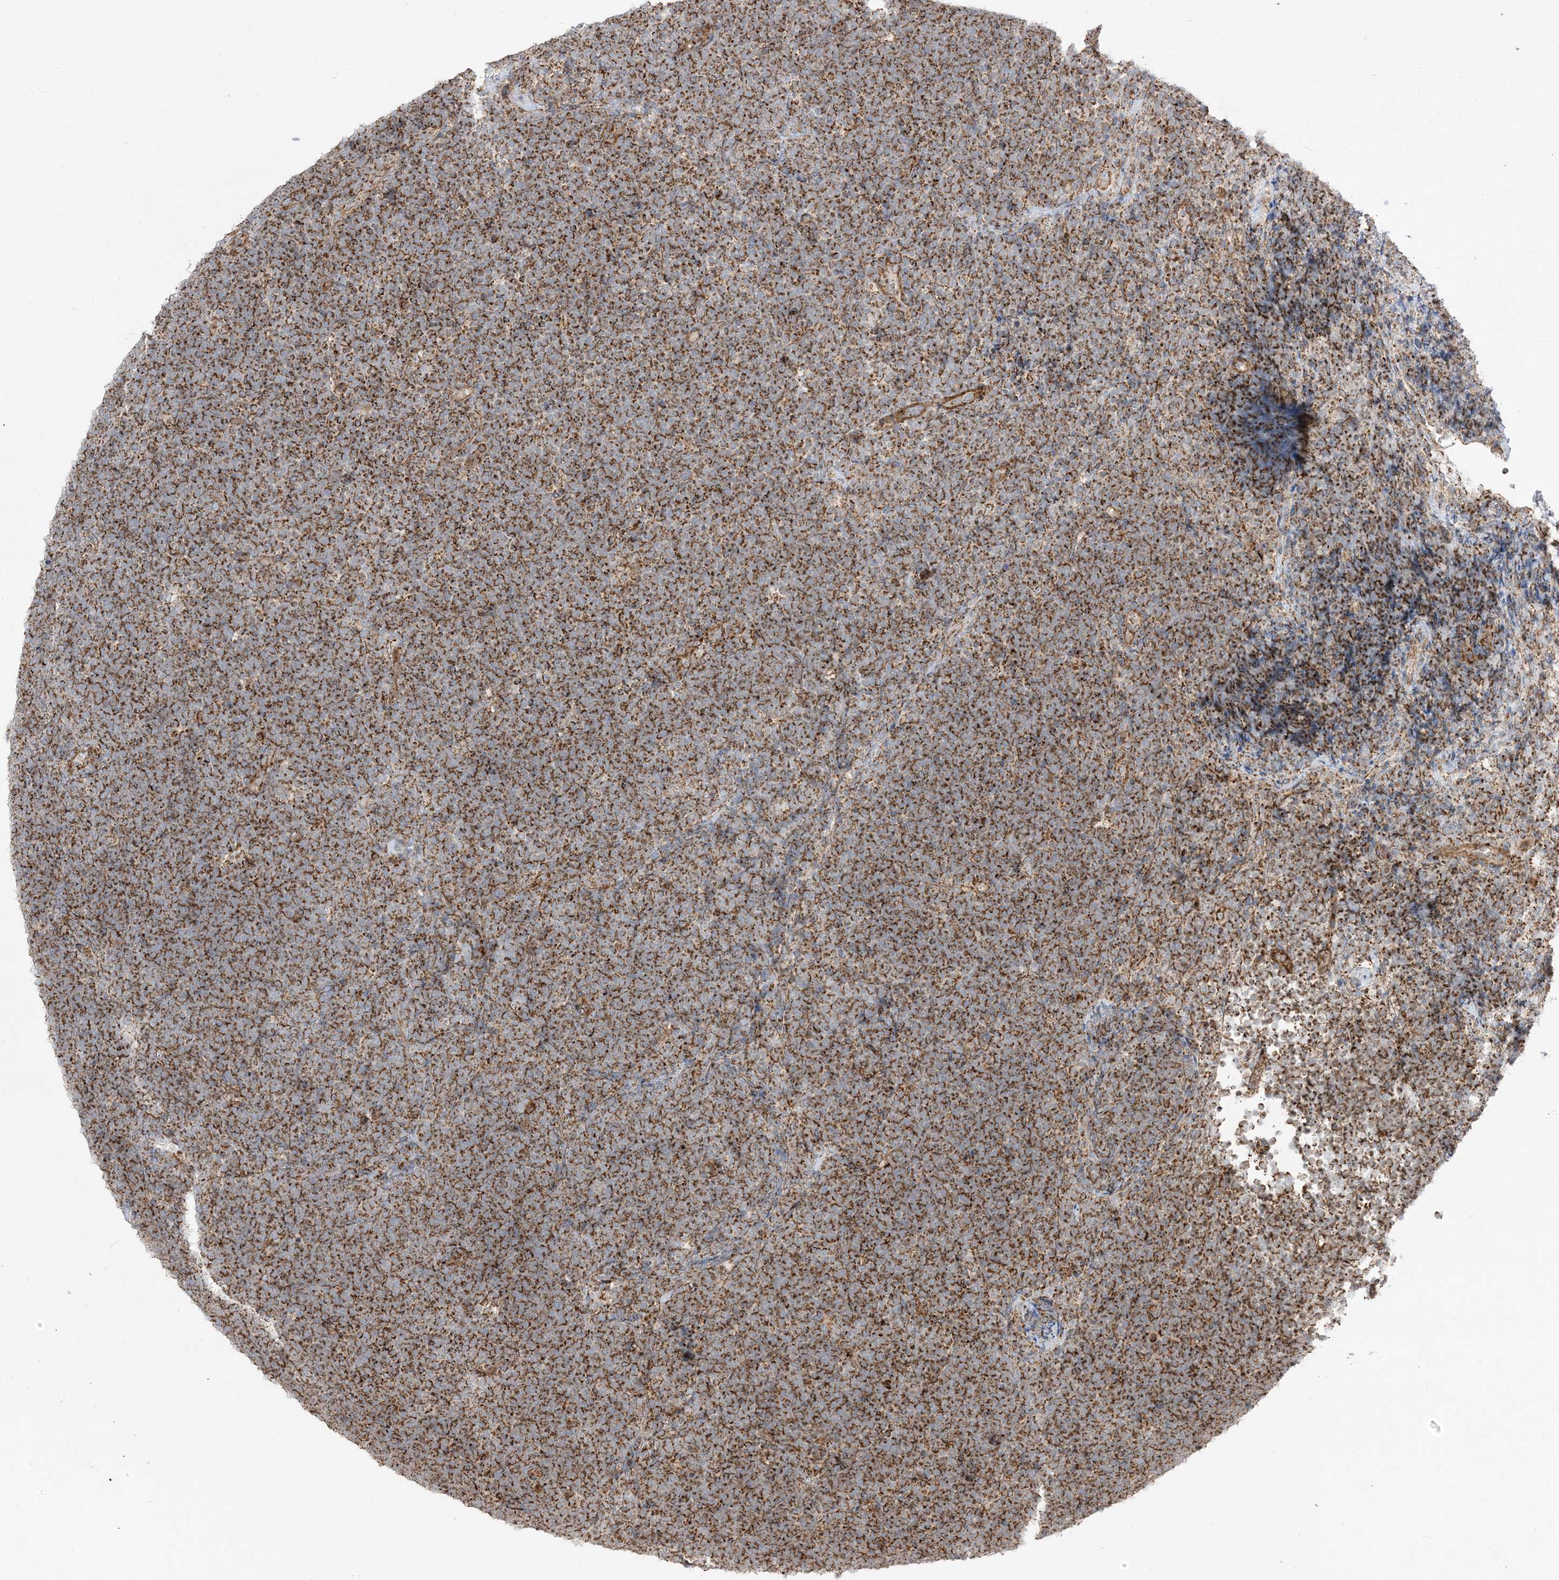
{"staining": {"intensity": "strong", "quantity": ">75%", "location": "cytoplasmic/membranous"}, "tissue": "lymphoma", "cell_type": "Tumor cells", "image_type": "cancer", "snomed": [{"axis": "morphology", "description": "Malignant lymphoma, non-Hodgkin's type, High grade"}, {"axis": "topography", "description": "Lymph node"}], "caption": "Human lymphoma stained with a brown dye reveals strong cytoplasmic/membranous positive staining in about >75% of tumor cells.", "gene": "AARS2", "patient": {"sex": "male", "age": 13}}